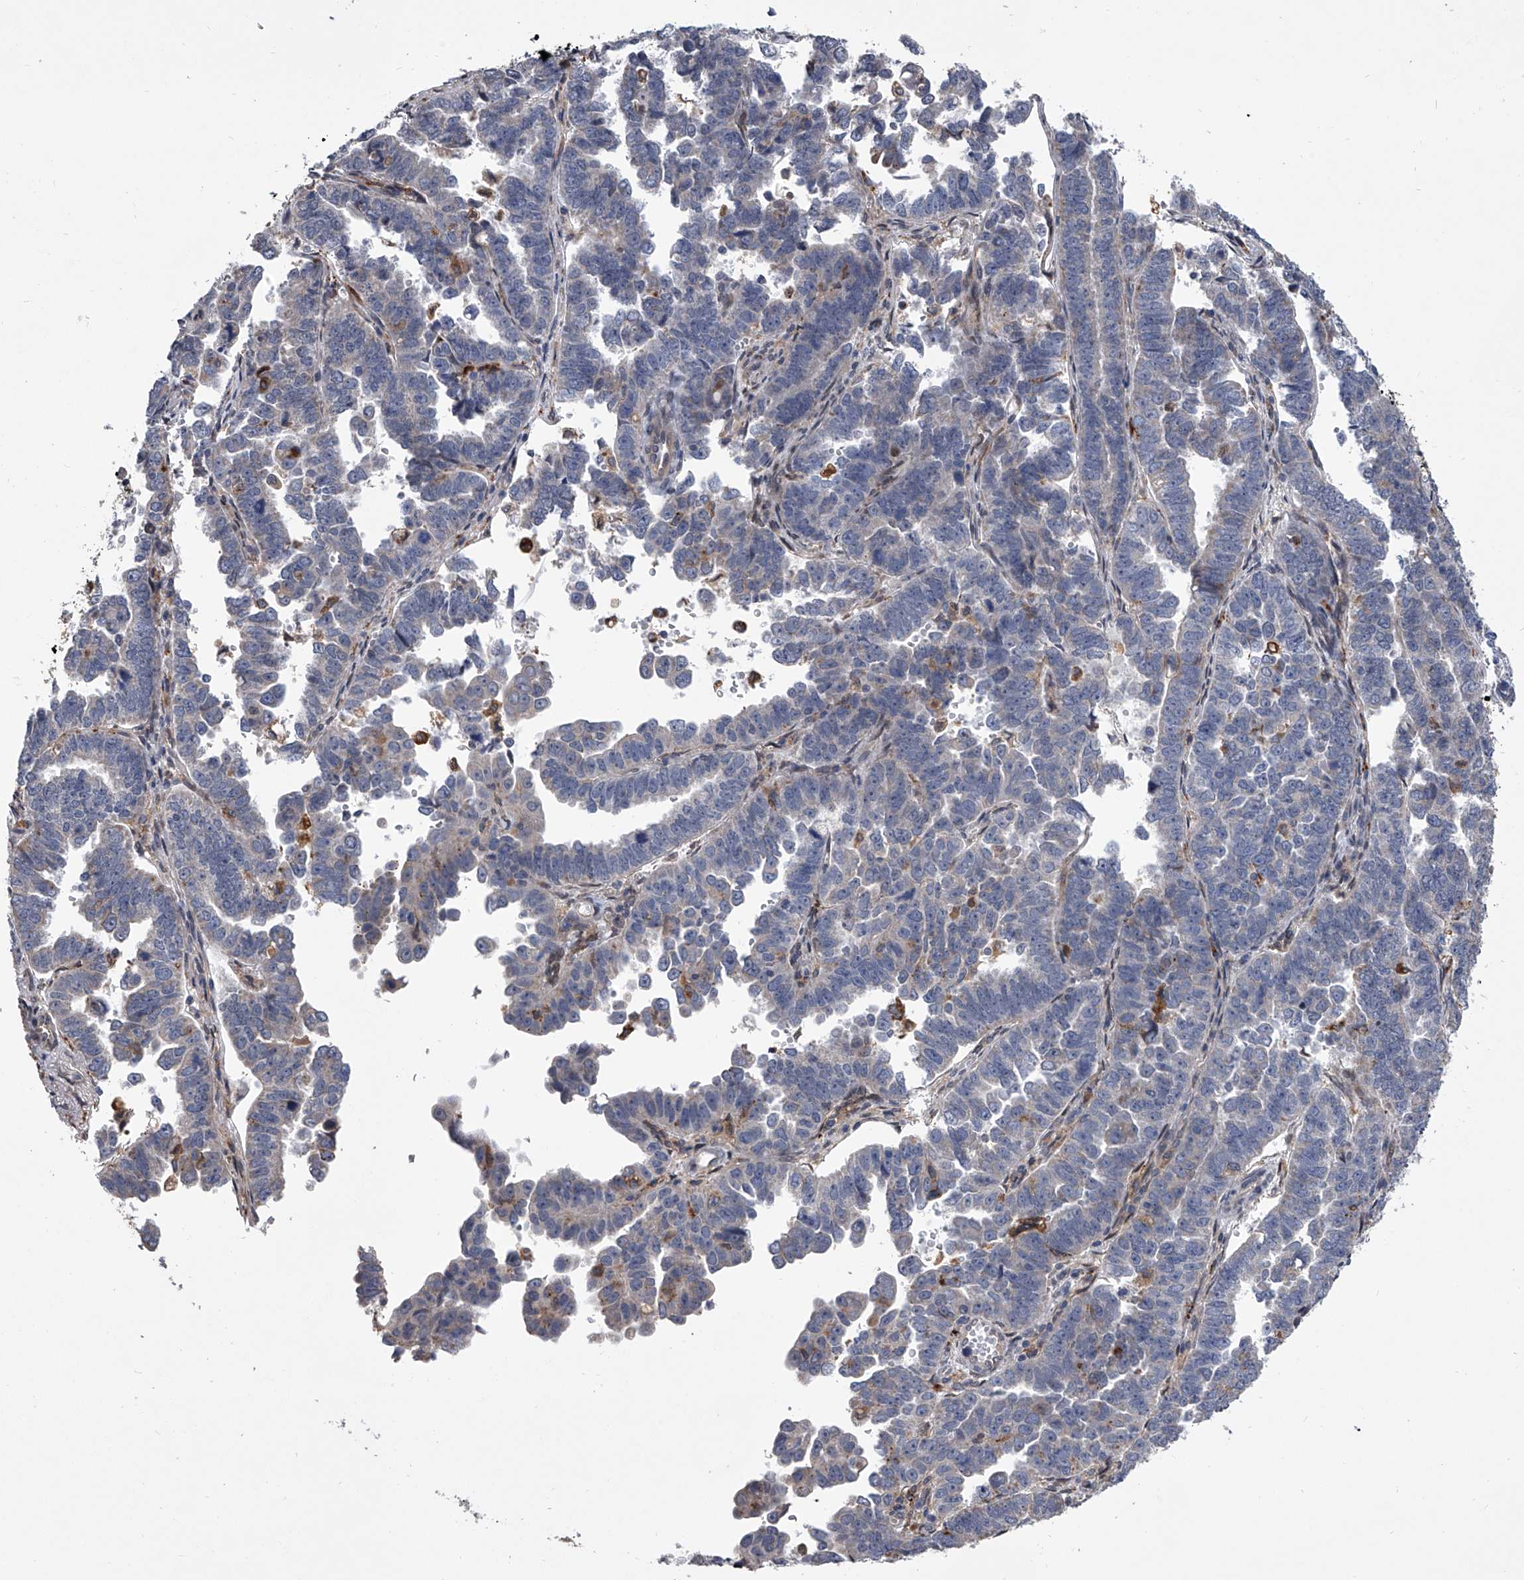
{"staining": {"intensity": "negative", "quantity": "none", "location": "none"}, "tissue": "endometrial cancer", "cell_type": "Tumor cells", "image_type": "cancer", "snomed": [{"axis": "morphology", "description": "Adenocarcinoma, NOS"}, {"axis": "topography", "description": "Endometrium"}], "caption": "A micrograph of human endometrial cancer (adenocarcinoma) is negative for staining in tumor cells. Brightfield microscopy of immunohistochemistry stained with DAB (brown) and hematoxylin (blue), captured at high magnification.", "gene": "TRIM8", "patient": {"sex": "female", "age": 75}}